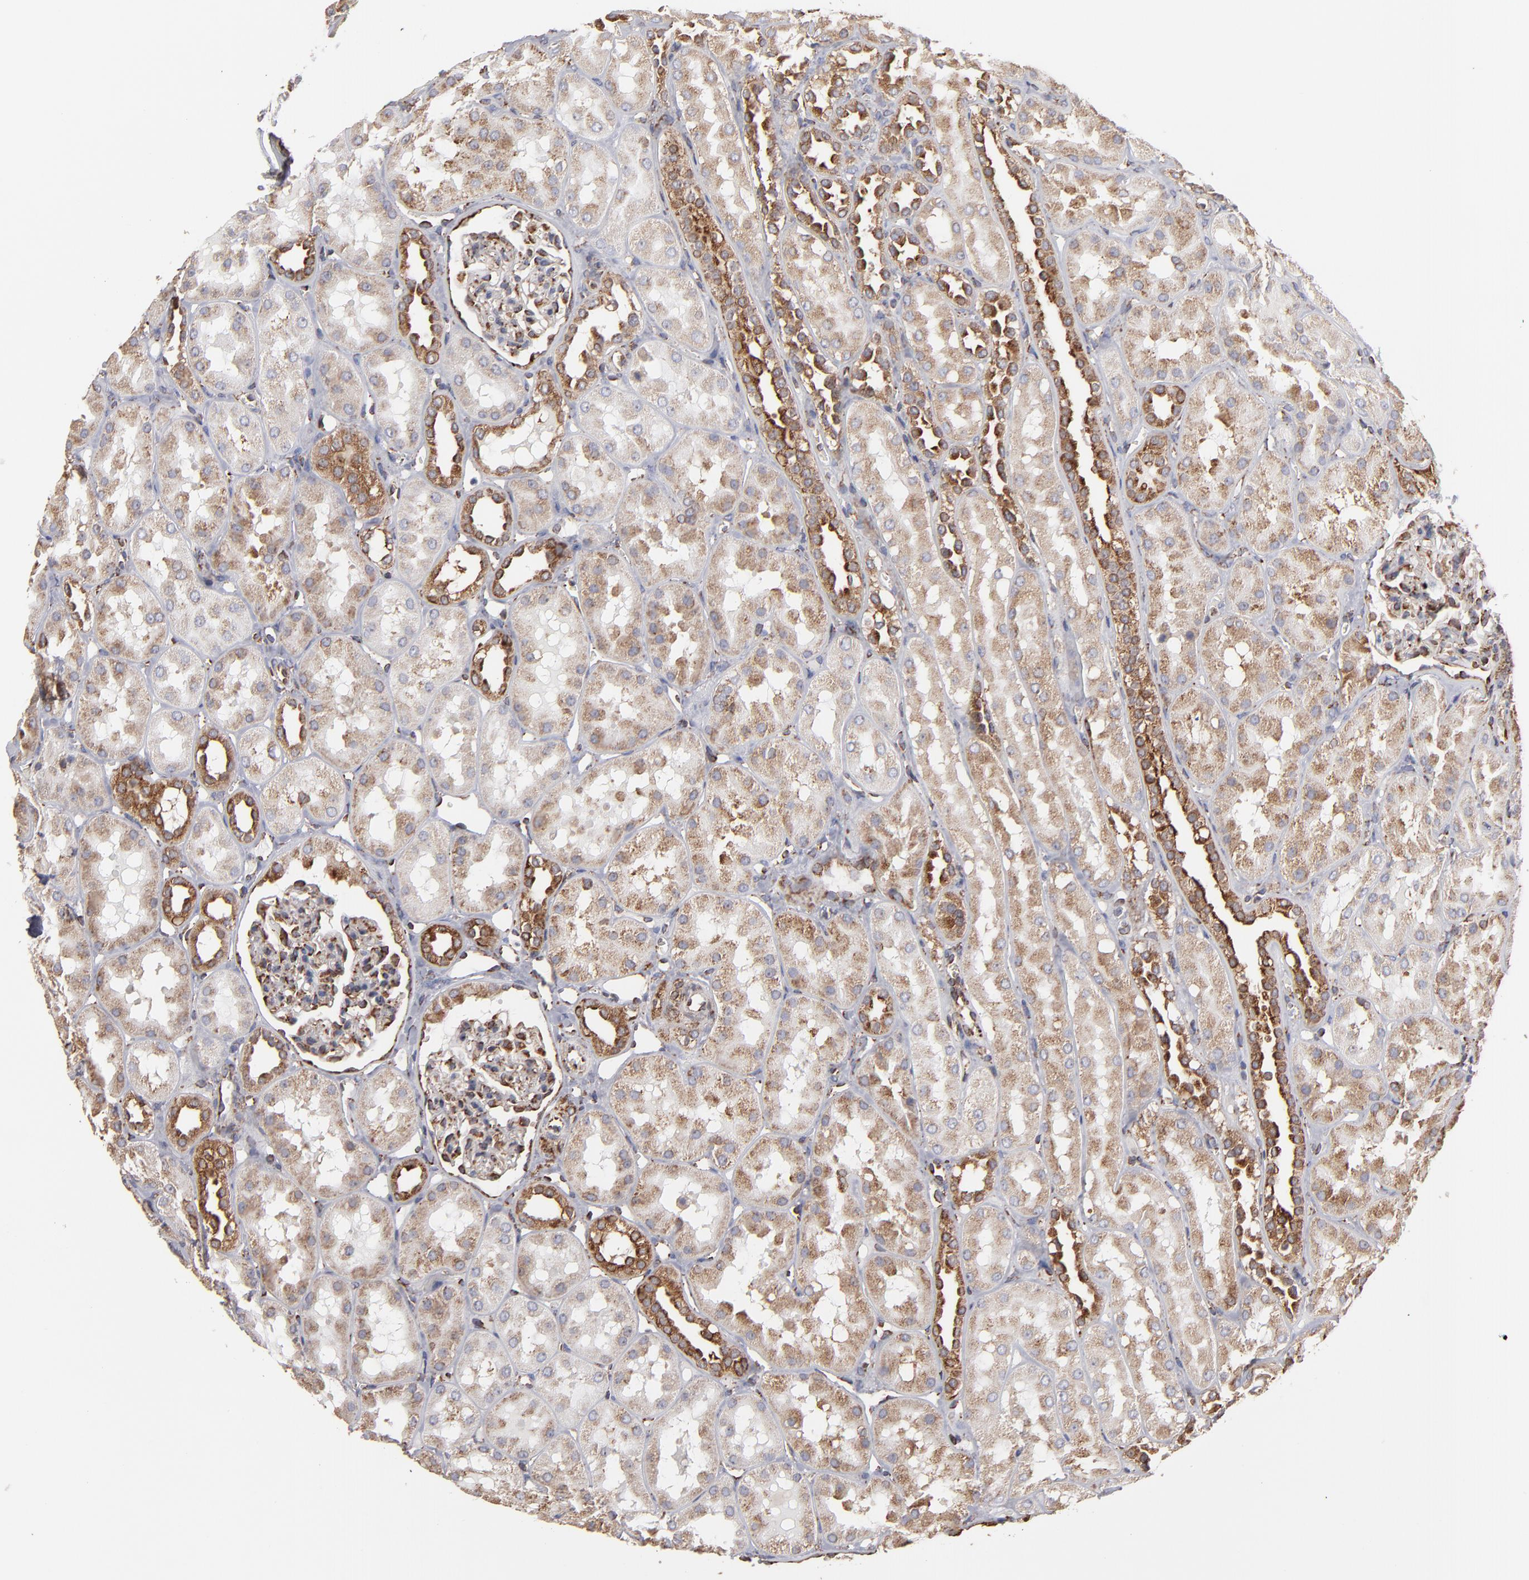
{"staining": {"intensity": "moderate", "quantity": "25%-75%", "location": "cytoplasmic/membranous"}, "tissue": "kidney", "cell_type": "Cells in glomeruli", "image_type": "normal", "snomed": [{"axis": "morphology", "description": "Normal tissue, NOS"}, {"axis": "topography", "description": "Kidney"}], "caption": "Immunohistochemical staining of unremarkable kidney reveals moderate cytoplasmic/membranous protein expression in about 25%-75% of cells in glomeruli.", "gene": "KTN1", "patient": {"sex": "male", "age": 16}}